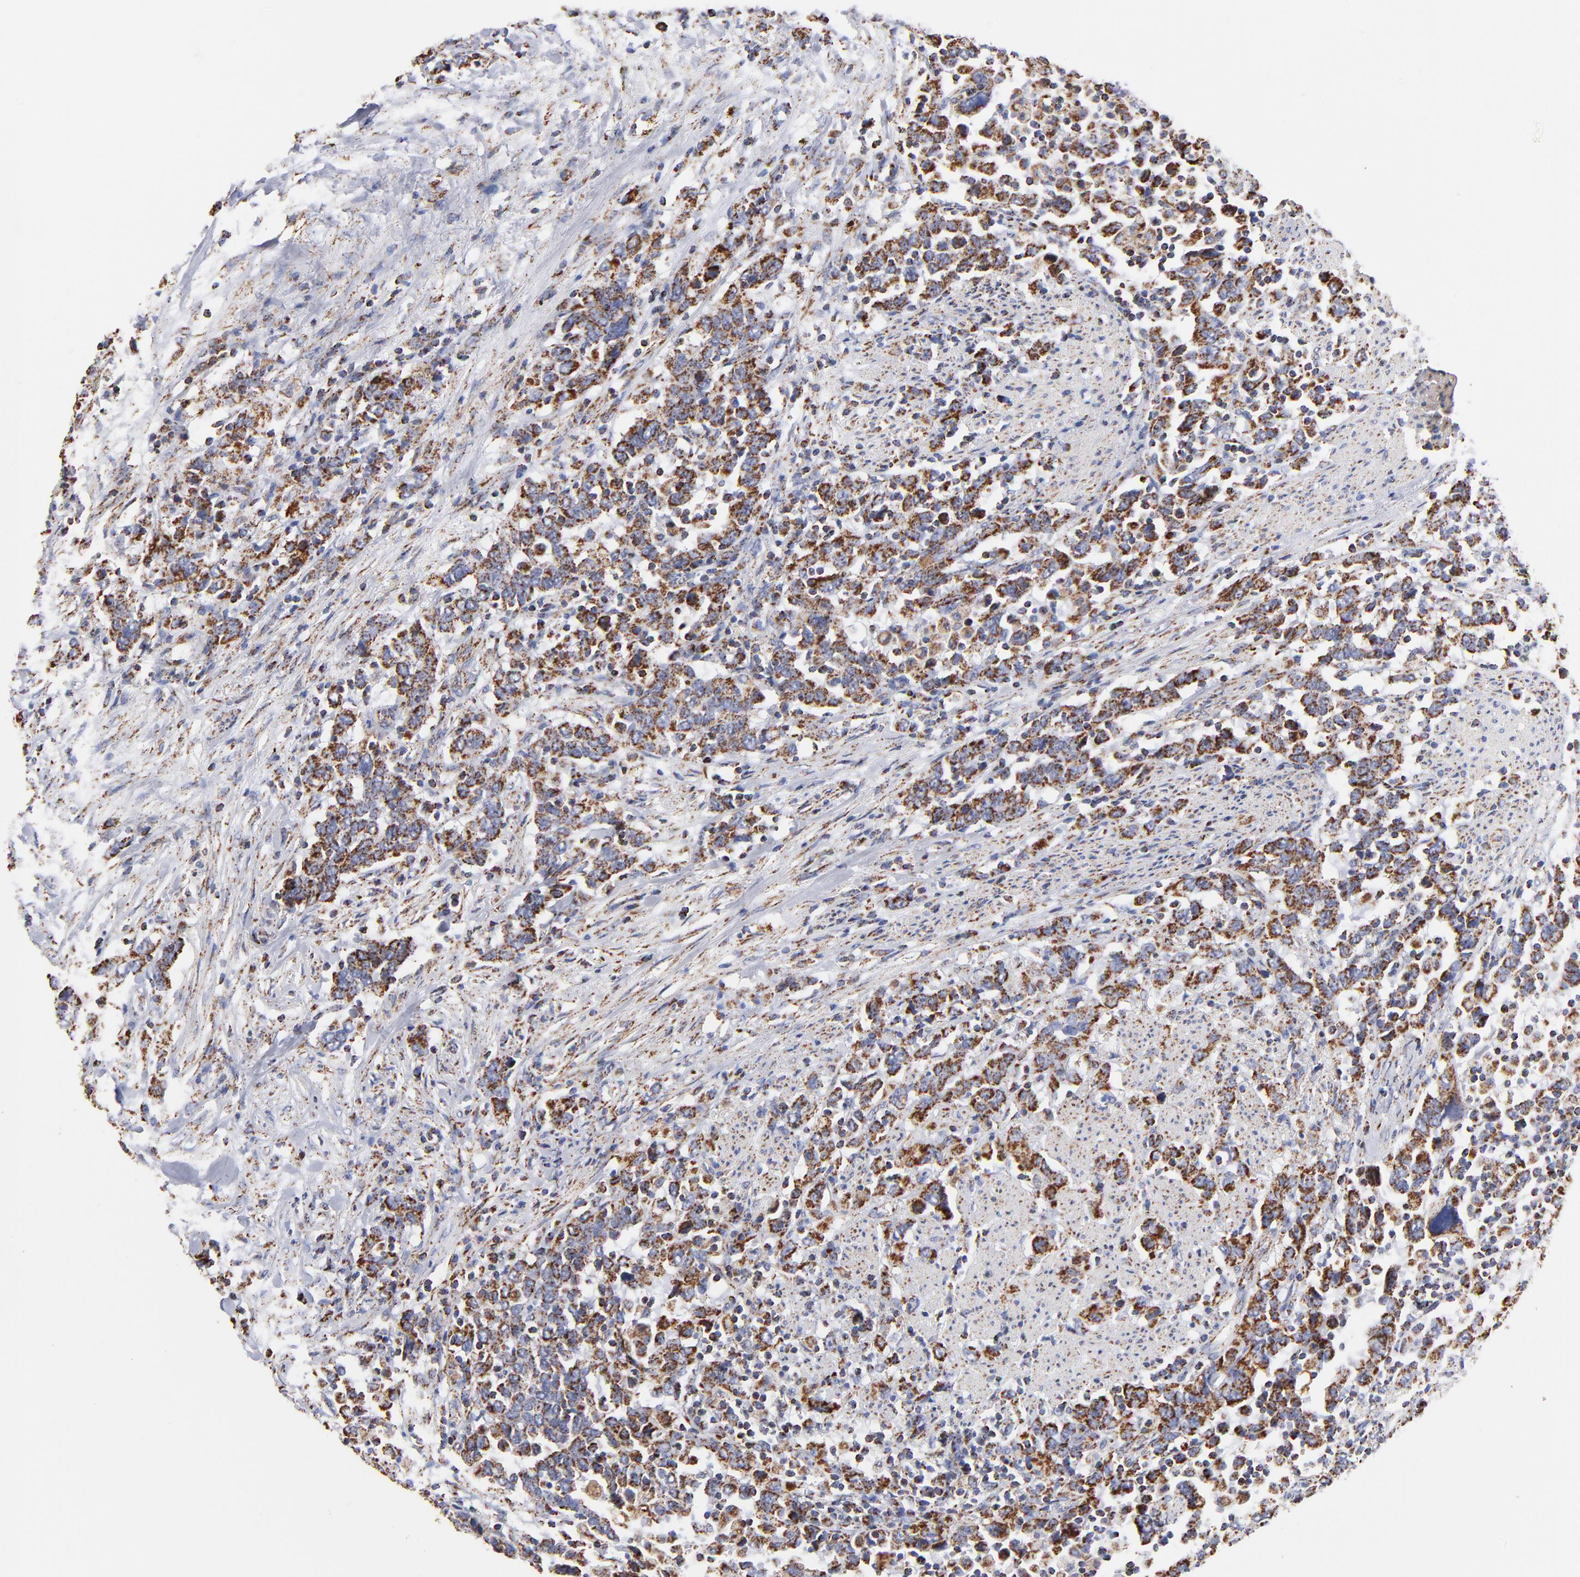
{"staining": {"intensity": "strong", "quantity": ">75%", "location": "cytoplasmic/membranous"}, "tissue": "urothelial cancer", "cell_type": "Tumor cells", "image_type": "cancer", "snomed": [{"axis": "morphology", "description": "Urothelial carcinoma, High grade"}, {"axis": "topography", "description": "Urinary bladder"}], "caption": "Urothelial carcinoma (high-grade) stained with a protein marker displays strong staining in tumor cells.", "gene": "PHB1", "patient": {"sex": "male", "age": 61}}